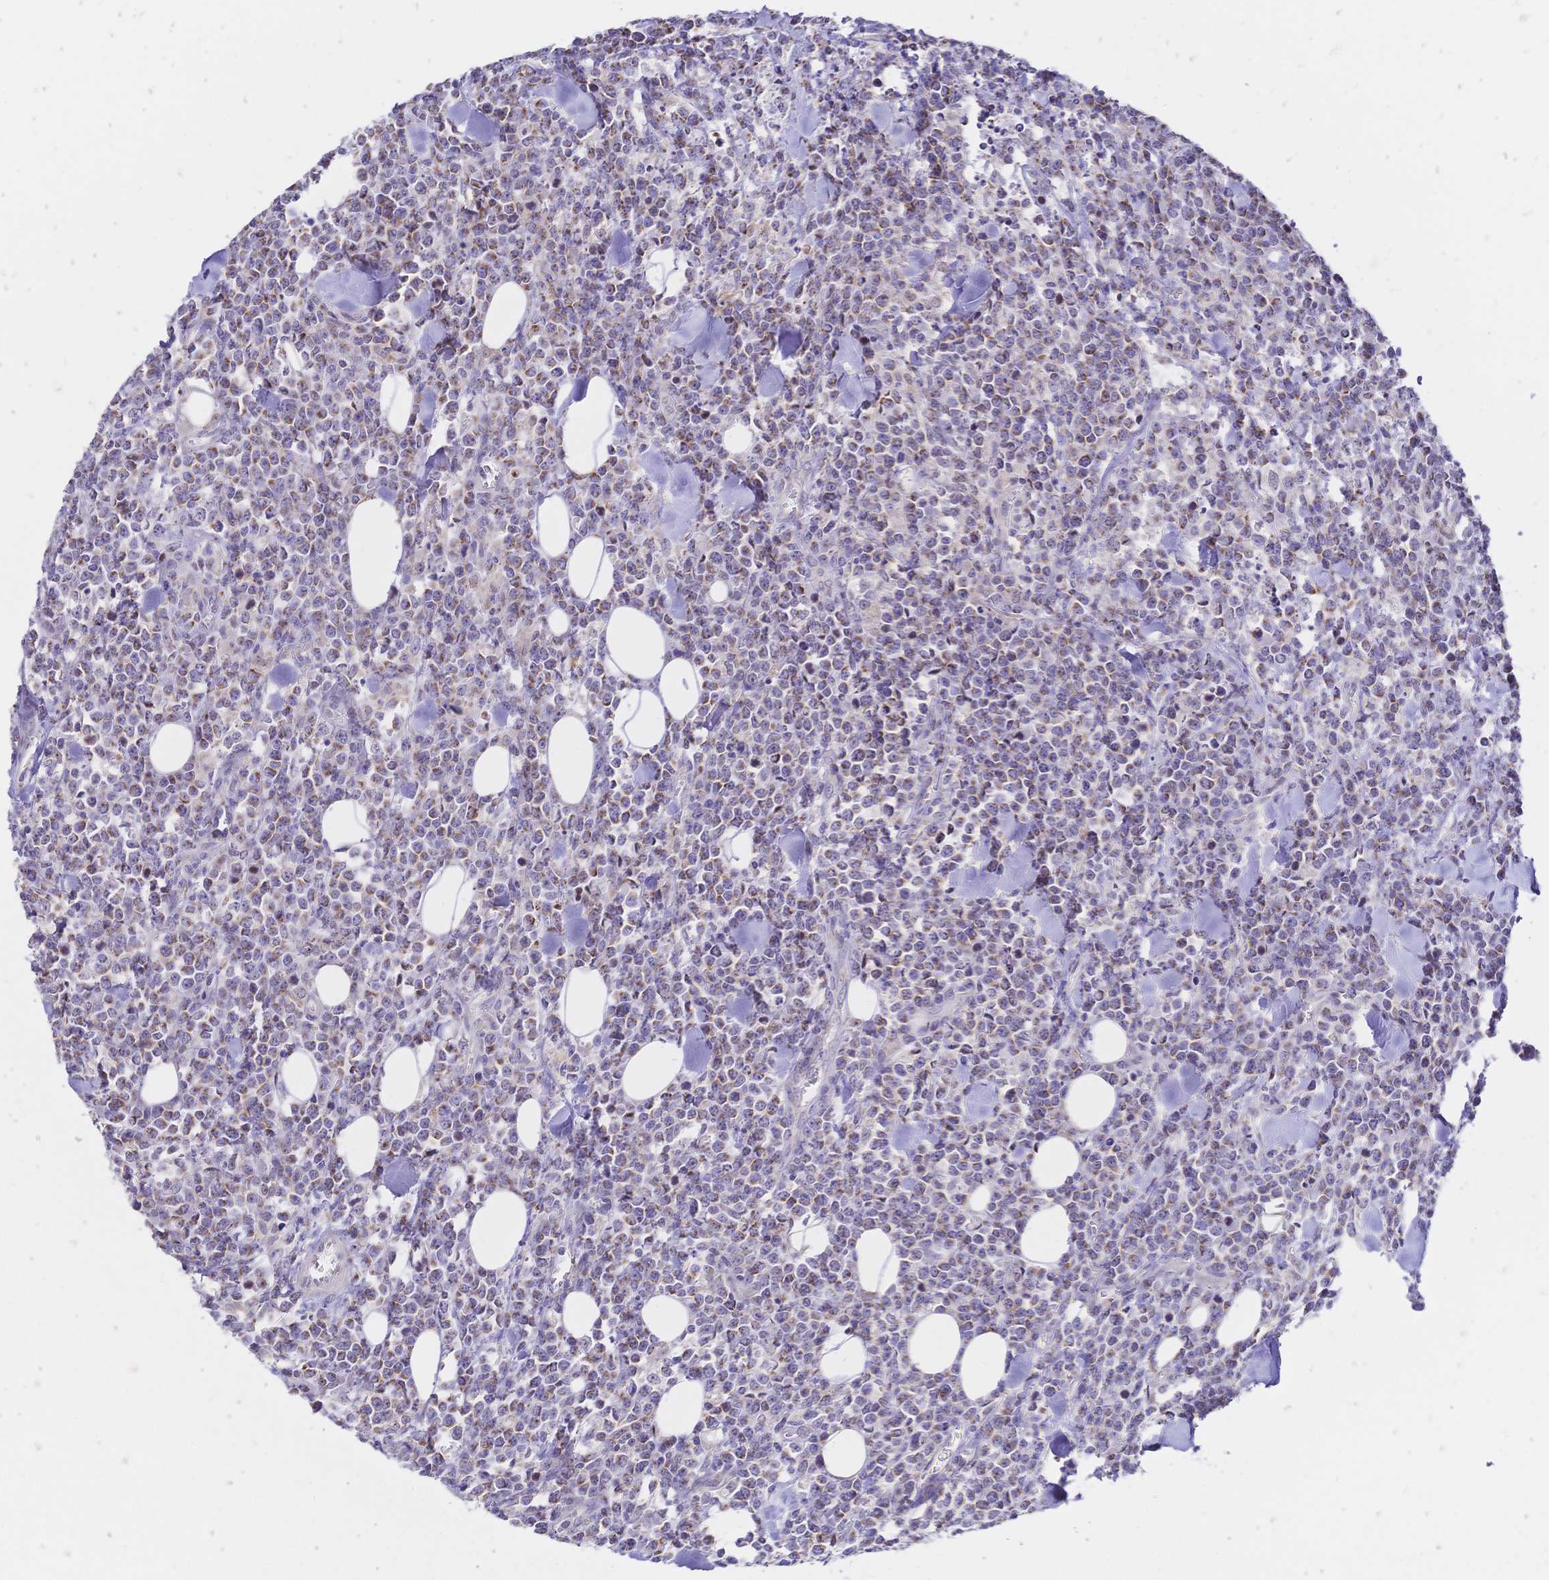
{"staining": {"intensity": "weak", "quantity": "<25%", "location": "cytoplasmic/membranous"}, "tissue": "lymphoma", "cell_type": "Tumor cells", "image_type": "cancer", "snomed": [{"axis": "morphology", "description": "Malignant lymphoma, non-Hodgkin's type, High grade"}, {"axis": "topography", "description": "Small intestine"}], "caption": "Image shows no protein positivity in tumor cells of high-grade malignant lymphoma, non-Hodgkin's type tissue. Brightfield microscopy of IHC stained with DAB (3,3'-diaminobenzidine) (brown) and hematoxylin (blue), captured at high magnification.", "gene": "CLEC18B", "patient": {"sex": "female", "age": 56}}